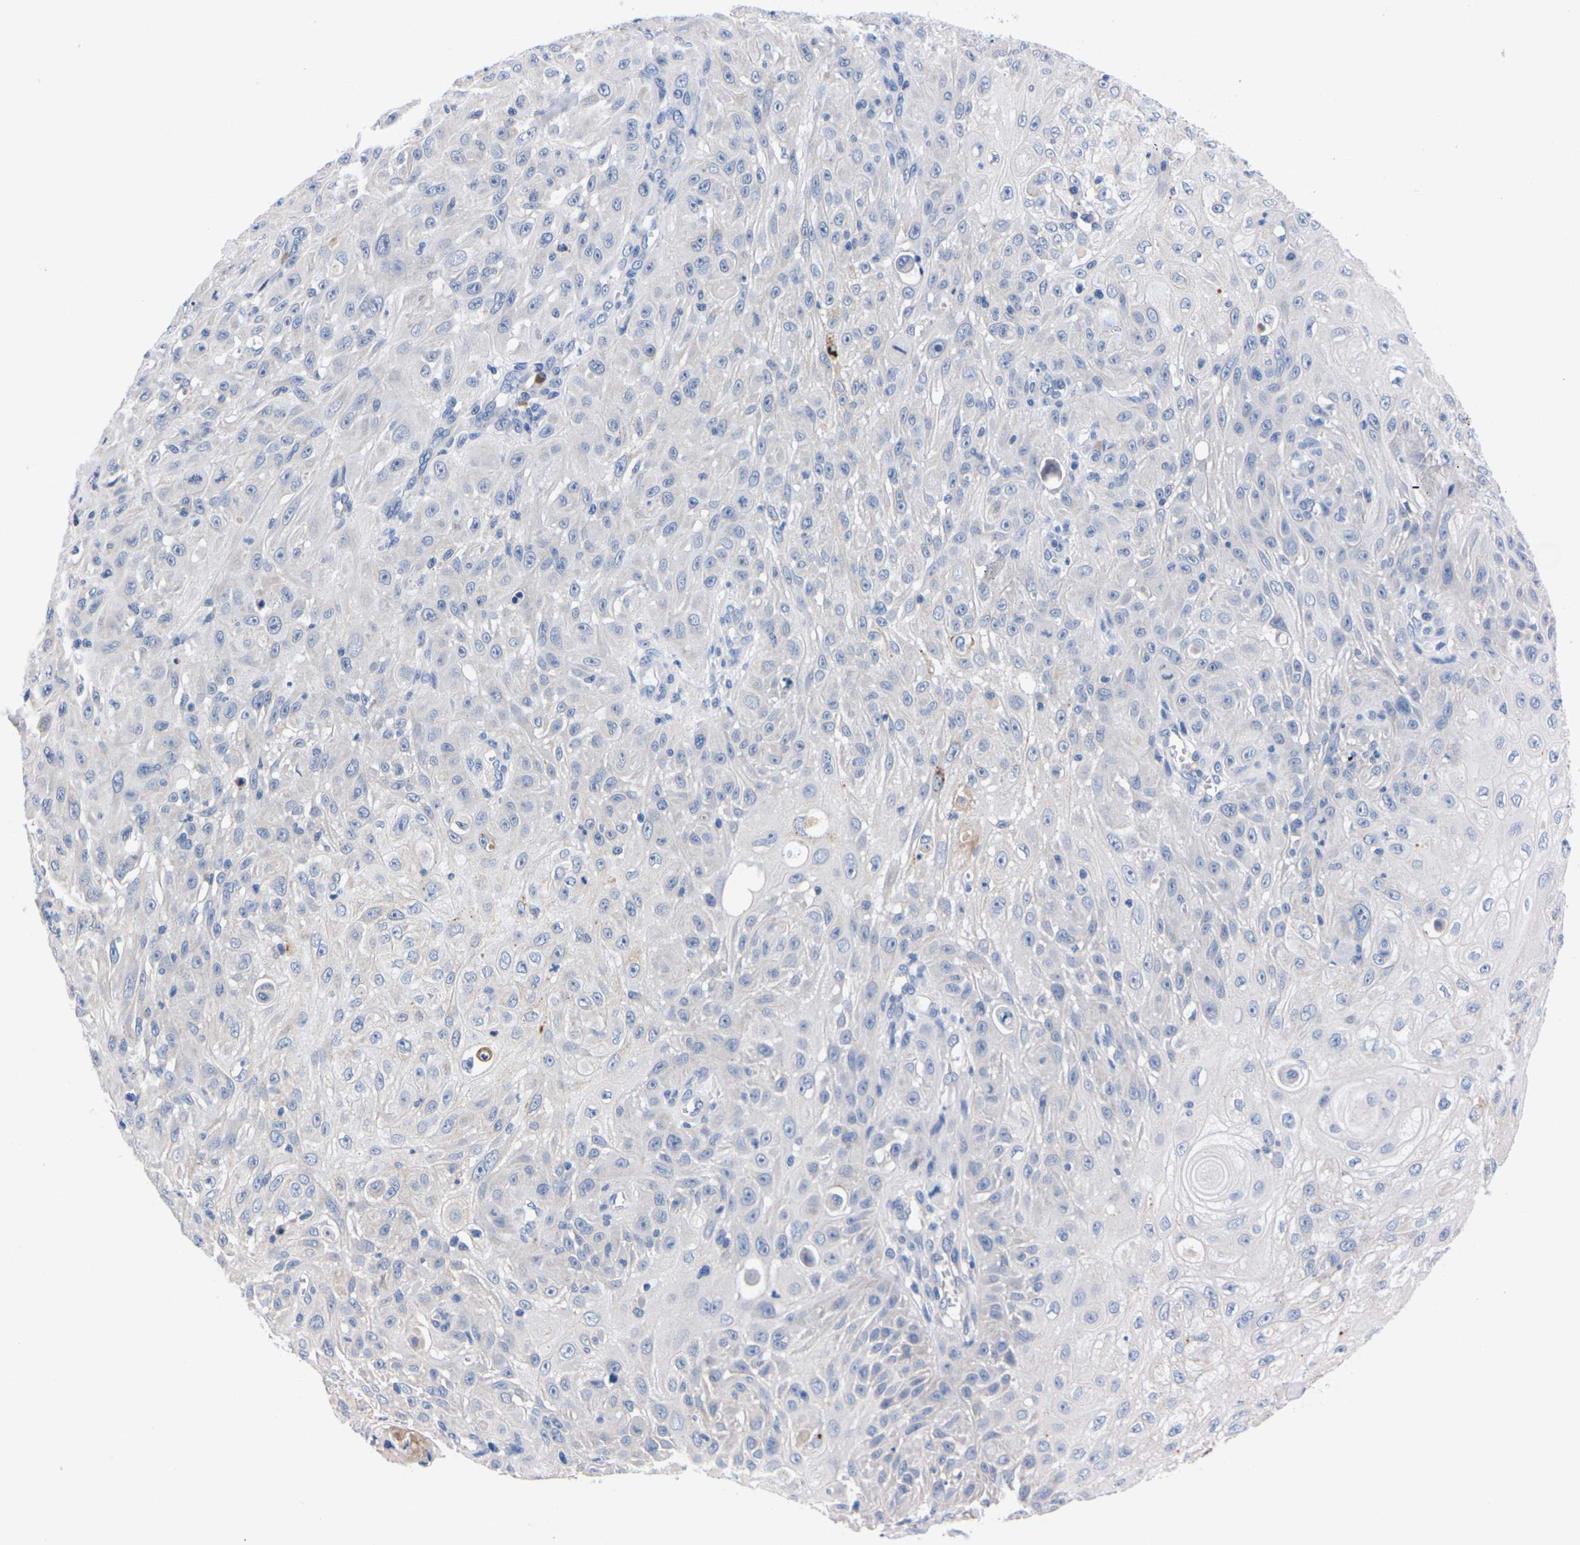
{"staining": {"intensity": "negative", "quantity": "none", "location": "none"}, "tissue": "skin cancer", "cell_type": "Tumor cells", "image_type": "cancer", "snomed": [{"axis": "morphology", "description": "Squamous cell carcinoma, NOS"}, {"axis": "topography", "description": "Skin"}], "caption": "Immunohistochemistry (IHC) image of skin cancer stained for a protein (brown), which reveals no staining in tumor cells.", "gene": "FAM210A", "patient": {"sex": "male", "age": 75}}